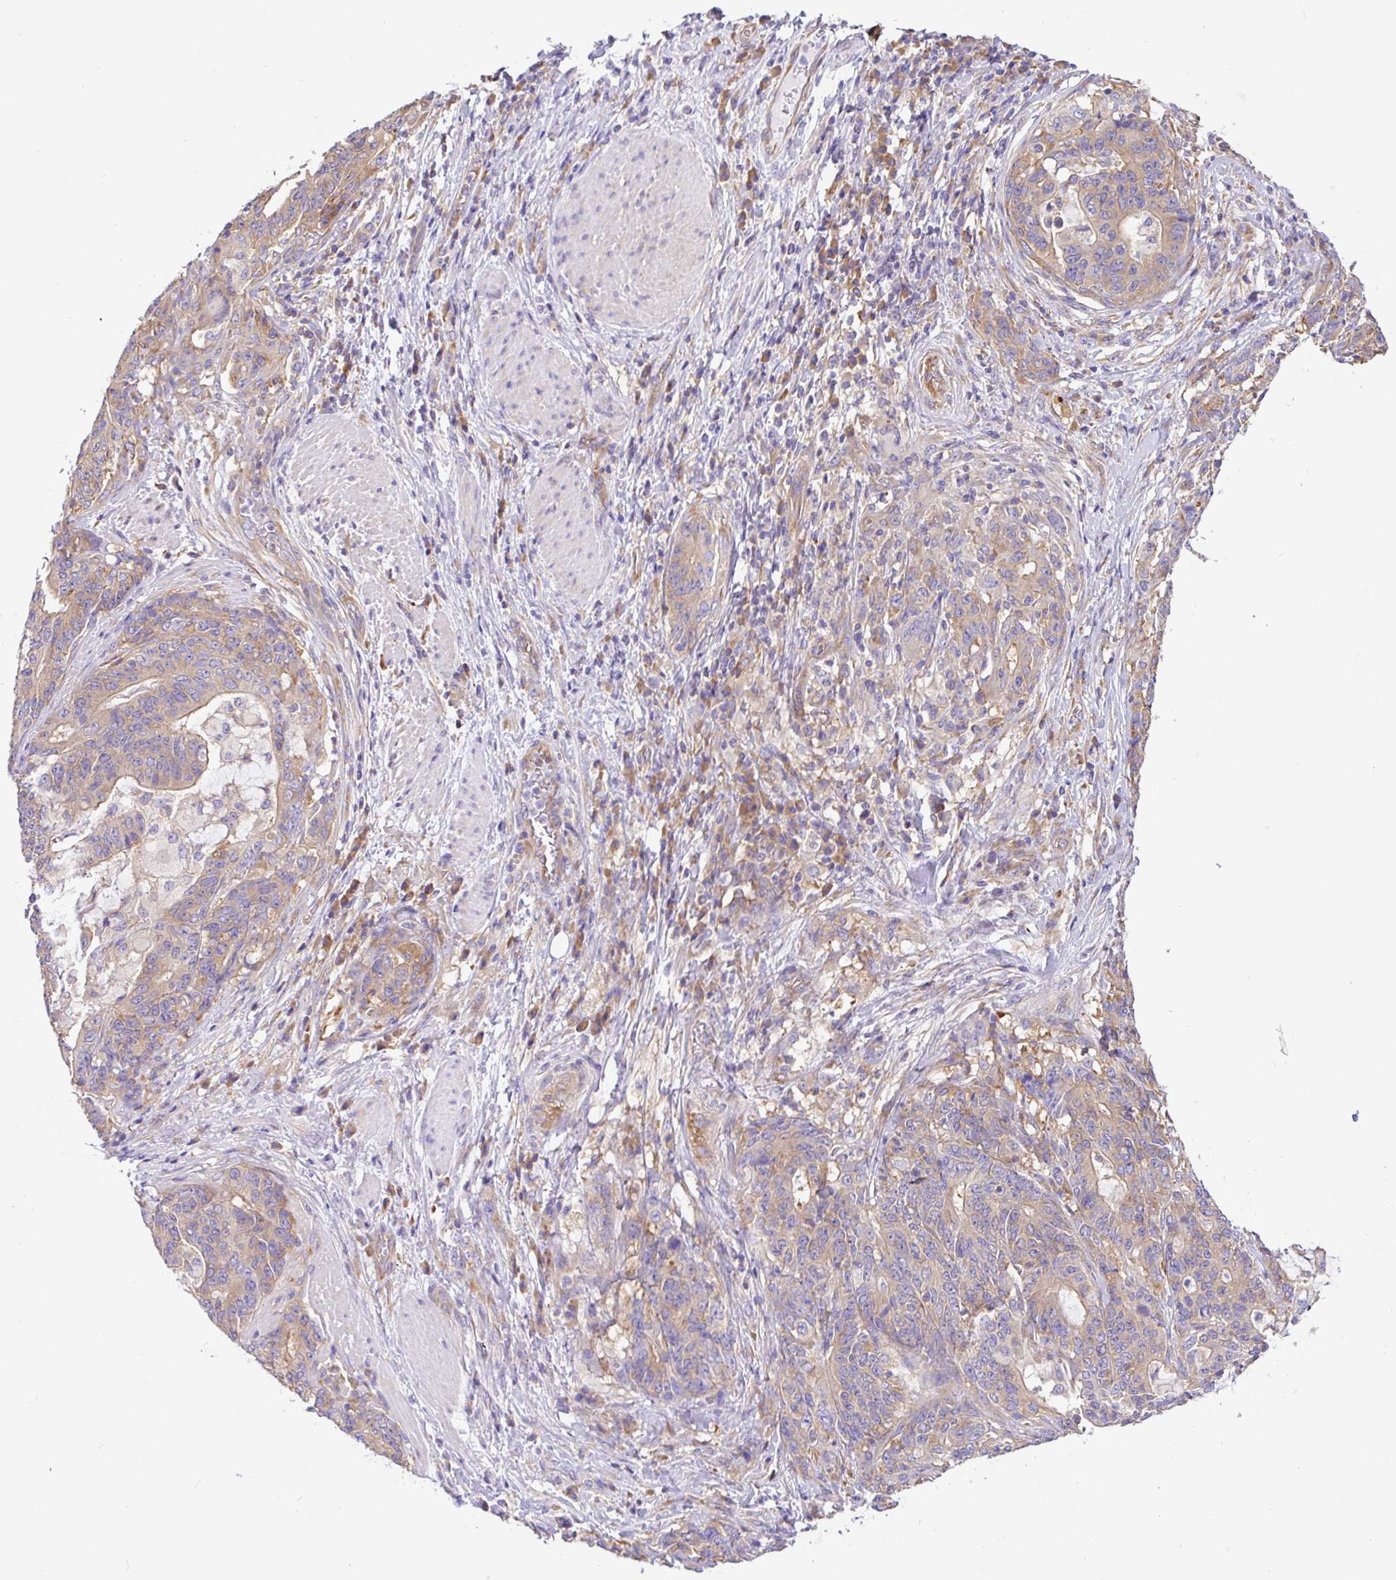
{"staining": {"intensity": "moderate", "quantity": "<25%", "location": "cytoplasmic/membranous"}, "tissue": "stomach cancer", "cell_type": "Tumor cells", "image_type": "cancer", "snomed": [{"axis": "morphology", "description": "Normal tissue, NOS"}, {"axis": "morphology", "description": "Adenocarcinoma, NOS"}, {"axis": "topography", "description": "Stomach"}], "caption": "Stomach cancer (adenocarcinoma) stained with a brown dye reveals moderate cytoplasmic/membranous positive staining in approximately <25% of tumor cells.", "gene": "GFPT2", "patient": {"sex": "female", "age": 64}}